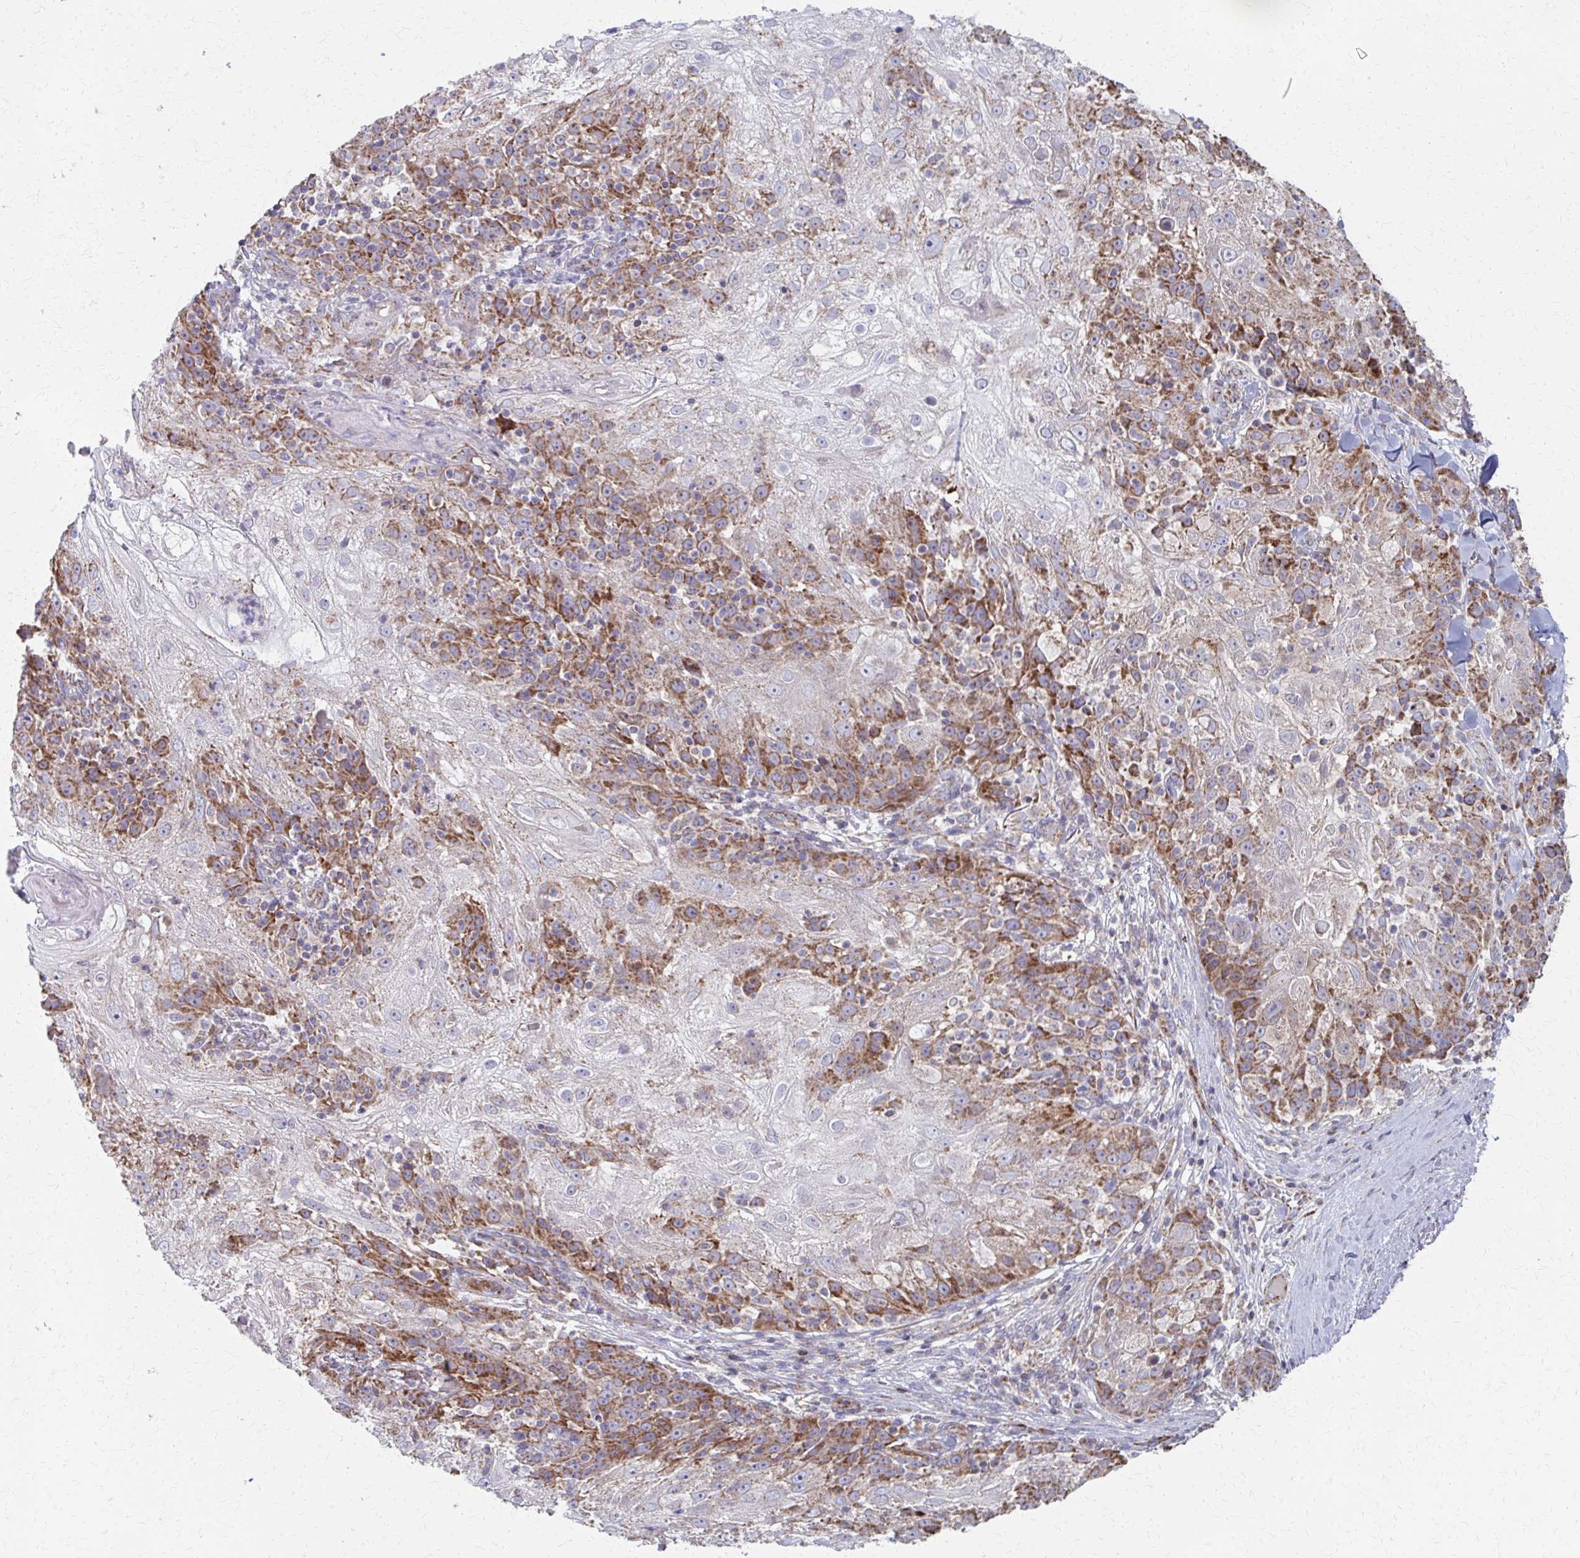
{"staining": {"intensity": "moderate", "quantity": "25%-75%", "location": "cytoplasmic/membranous"}, "tissue": "skin cancer", "cell_type": "Tumor cells", "image_type": "cancer", "snomed": [{"axis": "morphology", "description": "Normal tissue, NOS"}, {"axis": "morphology", "description": "Squamous cell carcinoma, NOS"}, {"axis": "topography", "description": "Skin"}], "caption": "This histopathology image exhibits squamous cell carcinoma (skin) stained with immunohistochemistry (IHC) to label a protein in brown. The cytoplasmic/membranous of tumor cells show moderate positivity for the protein. Nuclei are counter-stained blue.", "gene": "FAHD1", "patient": {"sex": "female", "age": 83}}